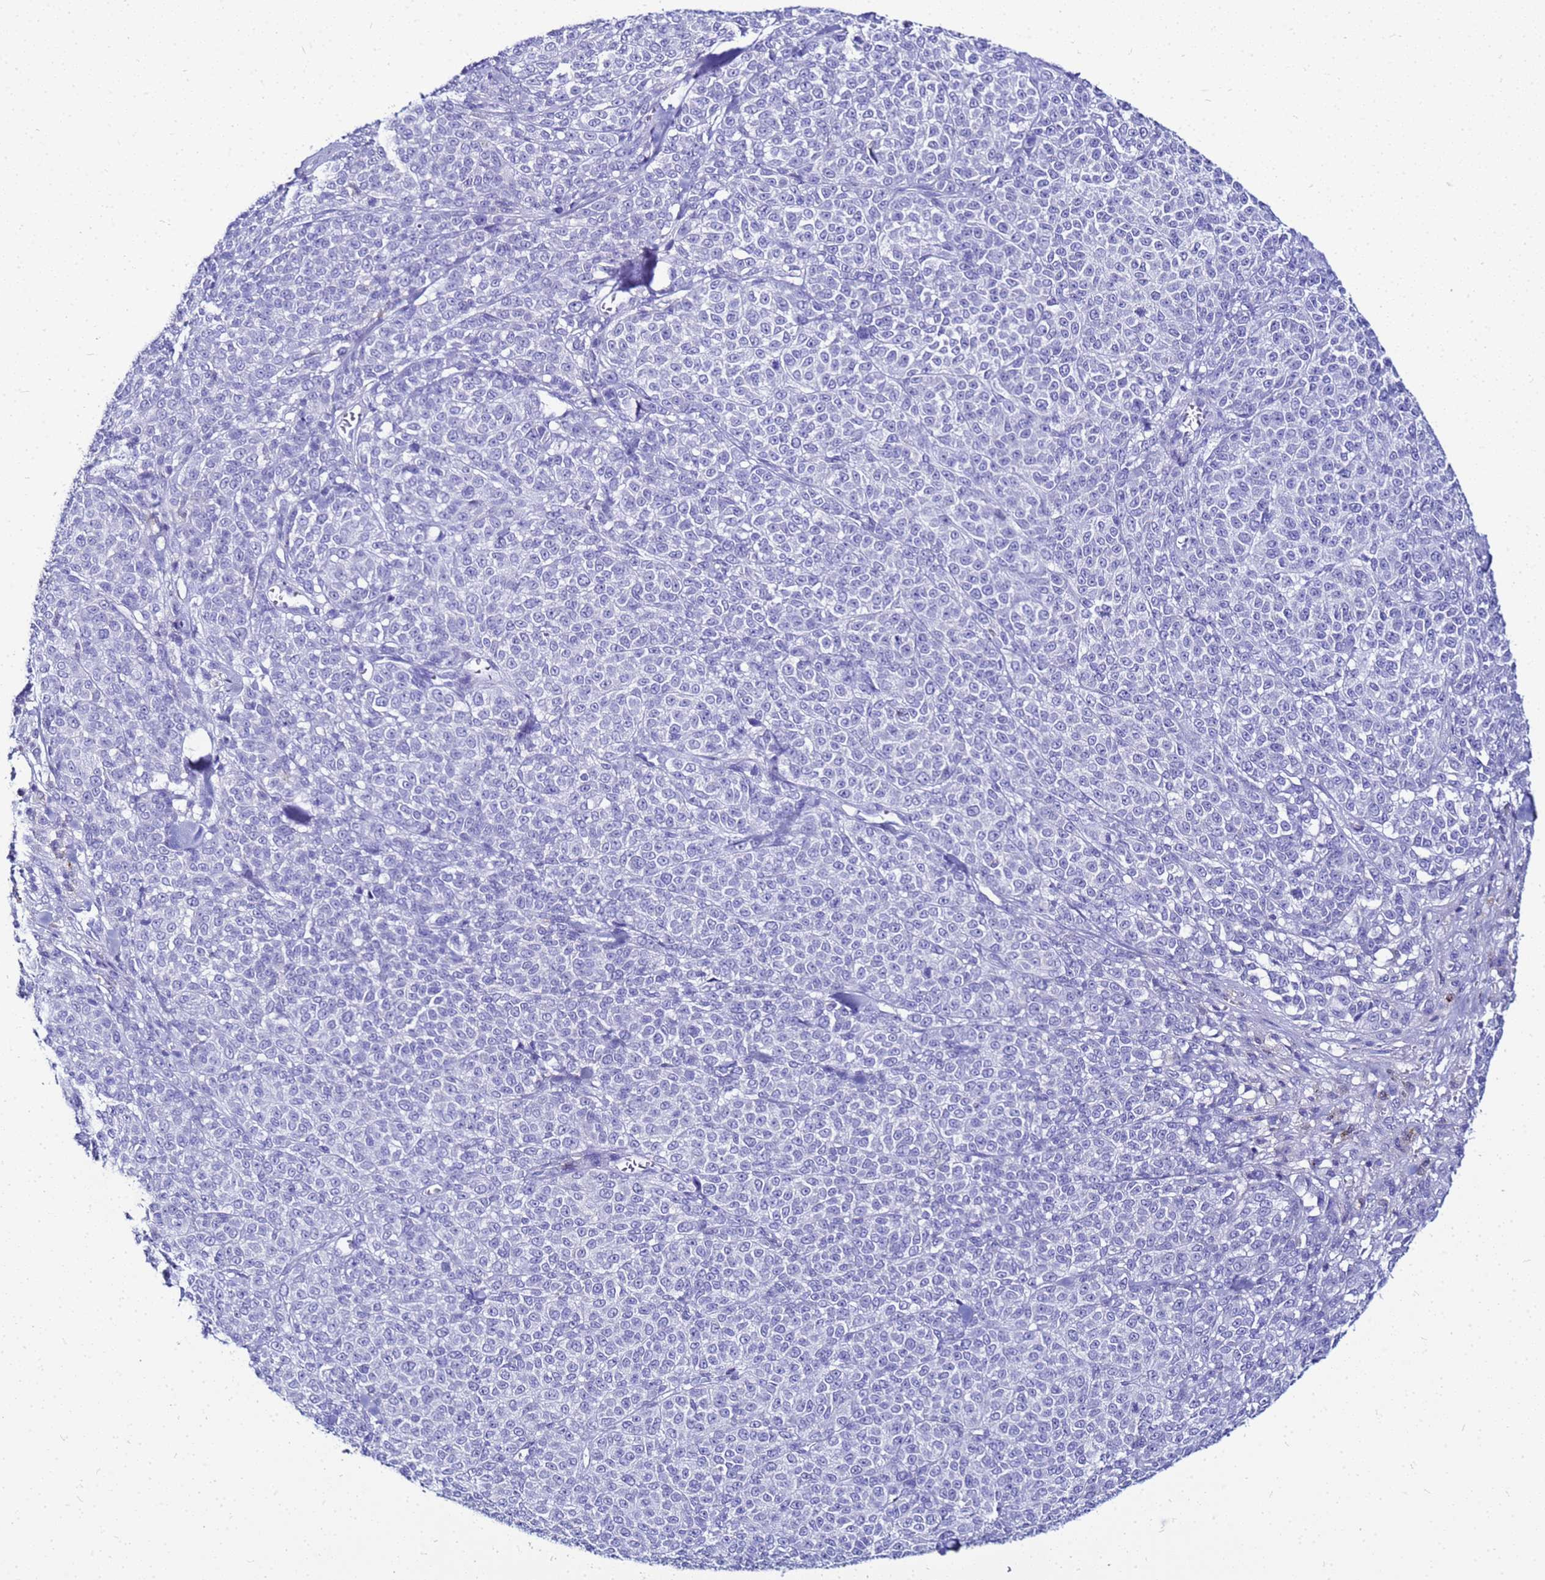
{"staining": {"intensity": "negative", "quantity": "none", "location": "none"}, "tissue": "melanoma", "cell_type": "Tumor cells", "image_type": "cancer", "snomed": [{"axis": "morphology", "description": "Normal tissue, NOS"}, {"axis": "morphology", "description": "Malignant melanoma, NOS"}, {"axis": "topography", "description": "Skin"}], "caption": "The IHC micrograph has no significant positivity in tumor cells of malignant melanoma tissue.", "gene": "CSTA", "patient": {"sex": "female", "age": 34}}